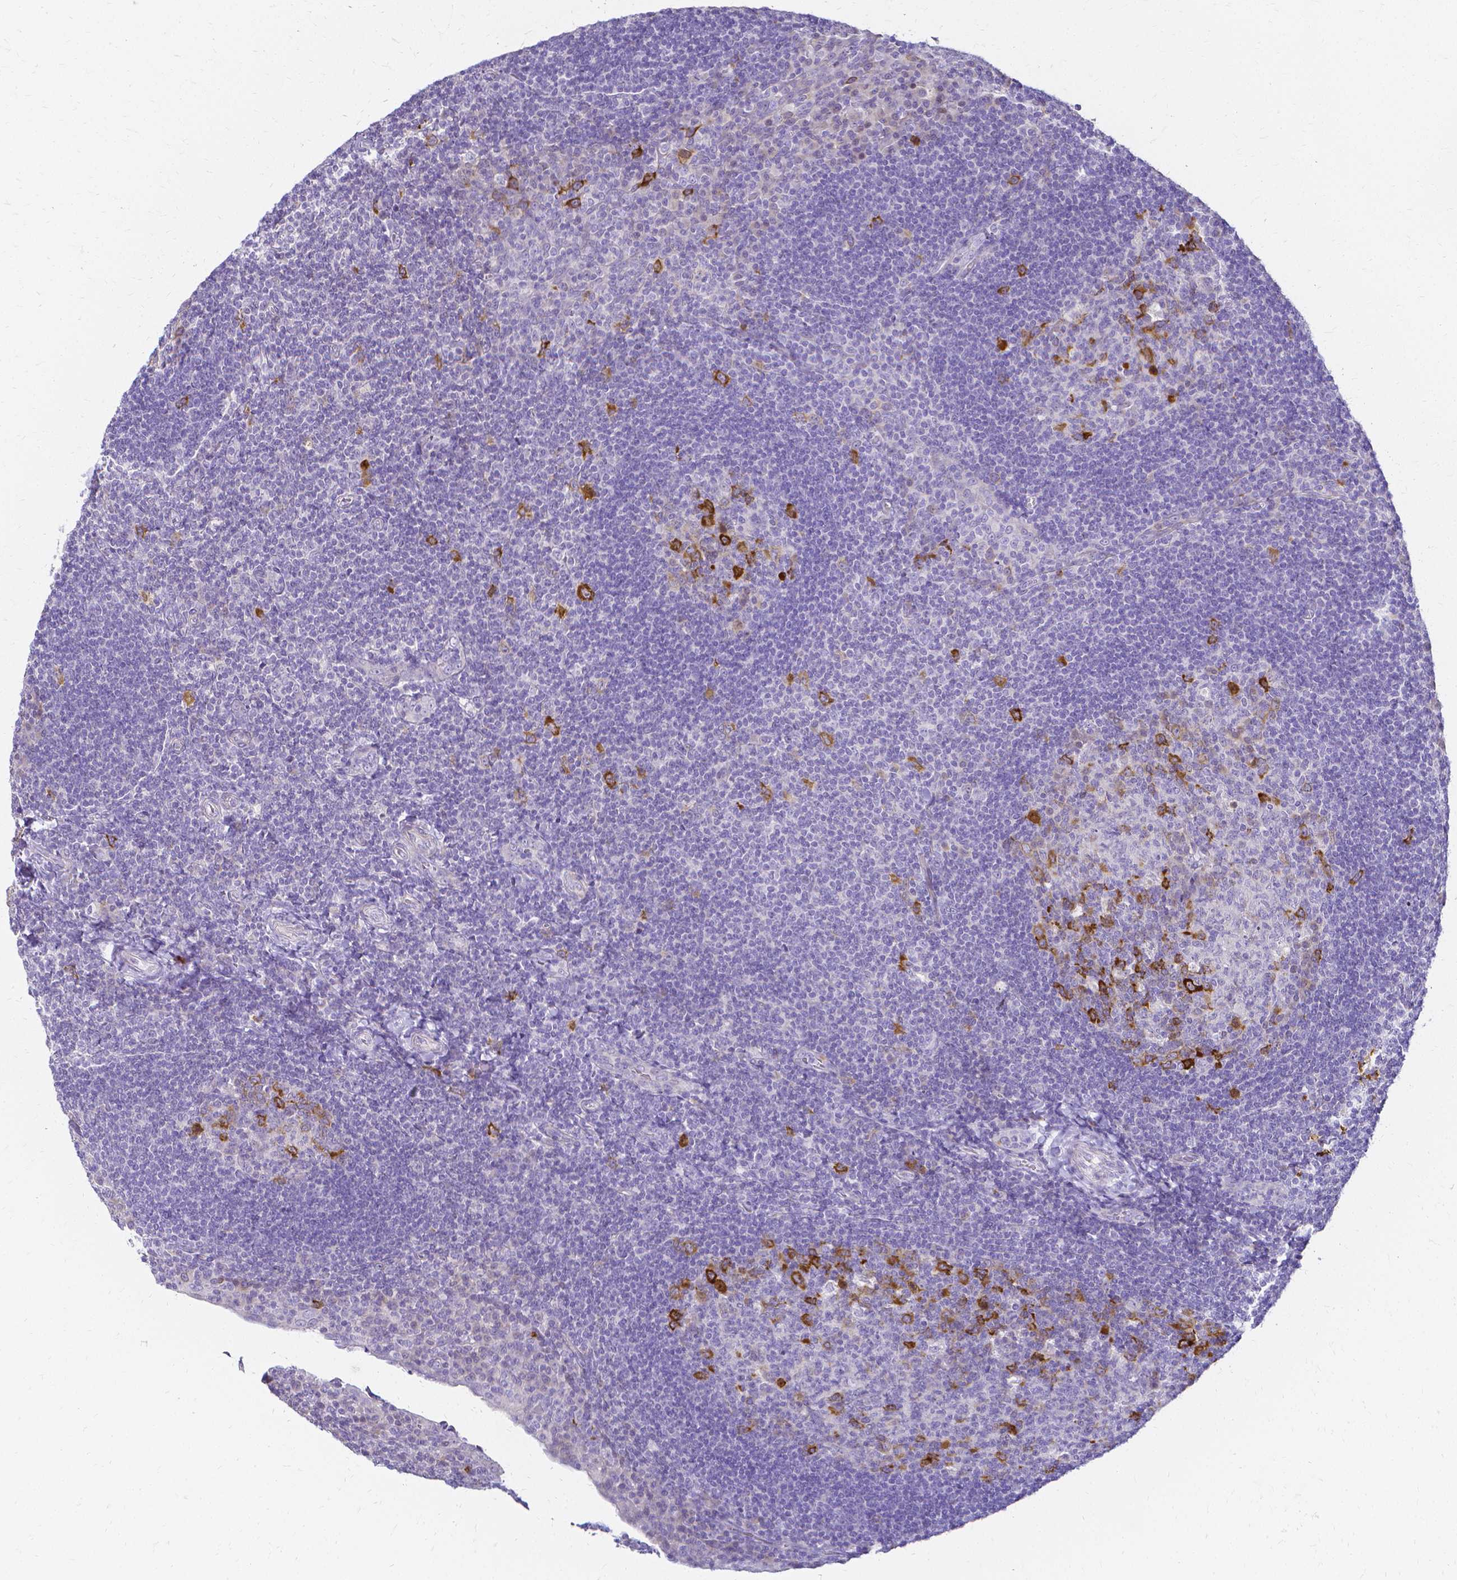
{"staining": {"intensity": "strong", "quantity": "<25%", "location": "cytoplasmic/membranous"}, "tissue": "tonsil", "cell_type": "Germinal center cells", "image_type": "normal", "snomed": [{"axis": "morphology", "description": "Normal tissue, NOS"}, {"axis": "topography", "description": "Tonsil"}], "caption": "Immunohistochemistry (IHC) photomicrograph of normal tonsil: tonsil stained using IHC shows medium levels of strong protein expression localized specifically in the cytoplasmic/membranous of germinal center cells, appearing as a cytoplasmic/membranous brown color.", "gene": "CCNB1", "patient": {"sex": "male", "age": 17}}